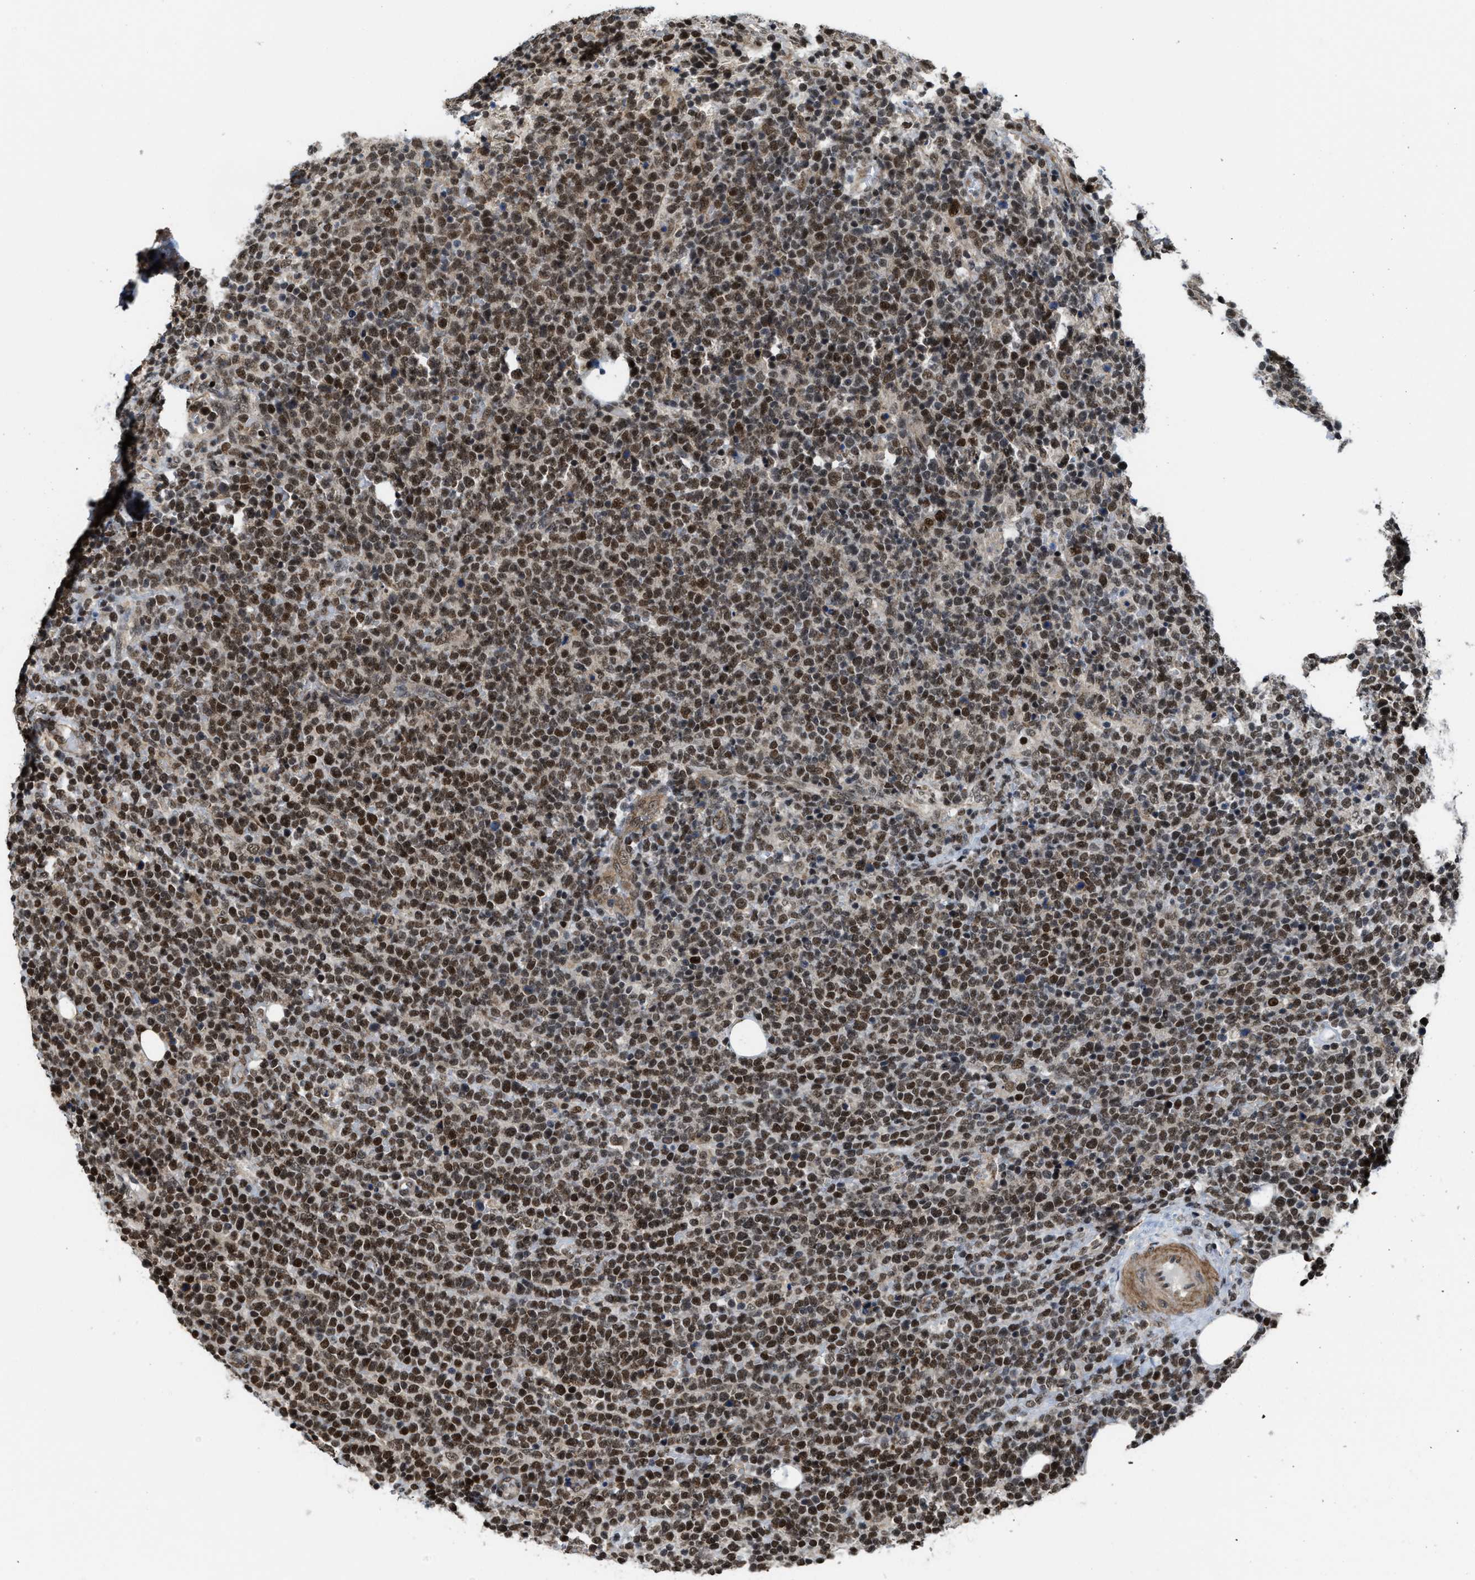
{"staining": {"intensity": "strong", "quantity": ">75%", "location": "nuclear"}, "tissue": "lymphoma", "cell_type": "Tumor cells", "image_type": "cancer", "snomed": [{"axis": "morphology", "description": "Malignant lymphoma, non-Hodgkin's type, High grade"}, {"axis": "topography", "description": "Lymph node"}], "caption": "This photomicrograph exhibits IHC staining of human lymphoma, with high strong nuclear positivity in approximately >75% of tumor cells.", "gene": "ZNF250", "patient": {"sex": "male", "age": 61}}